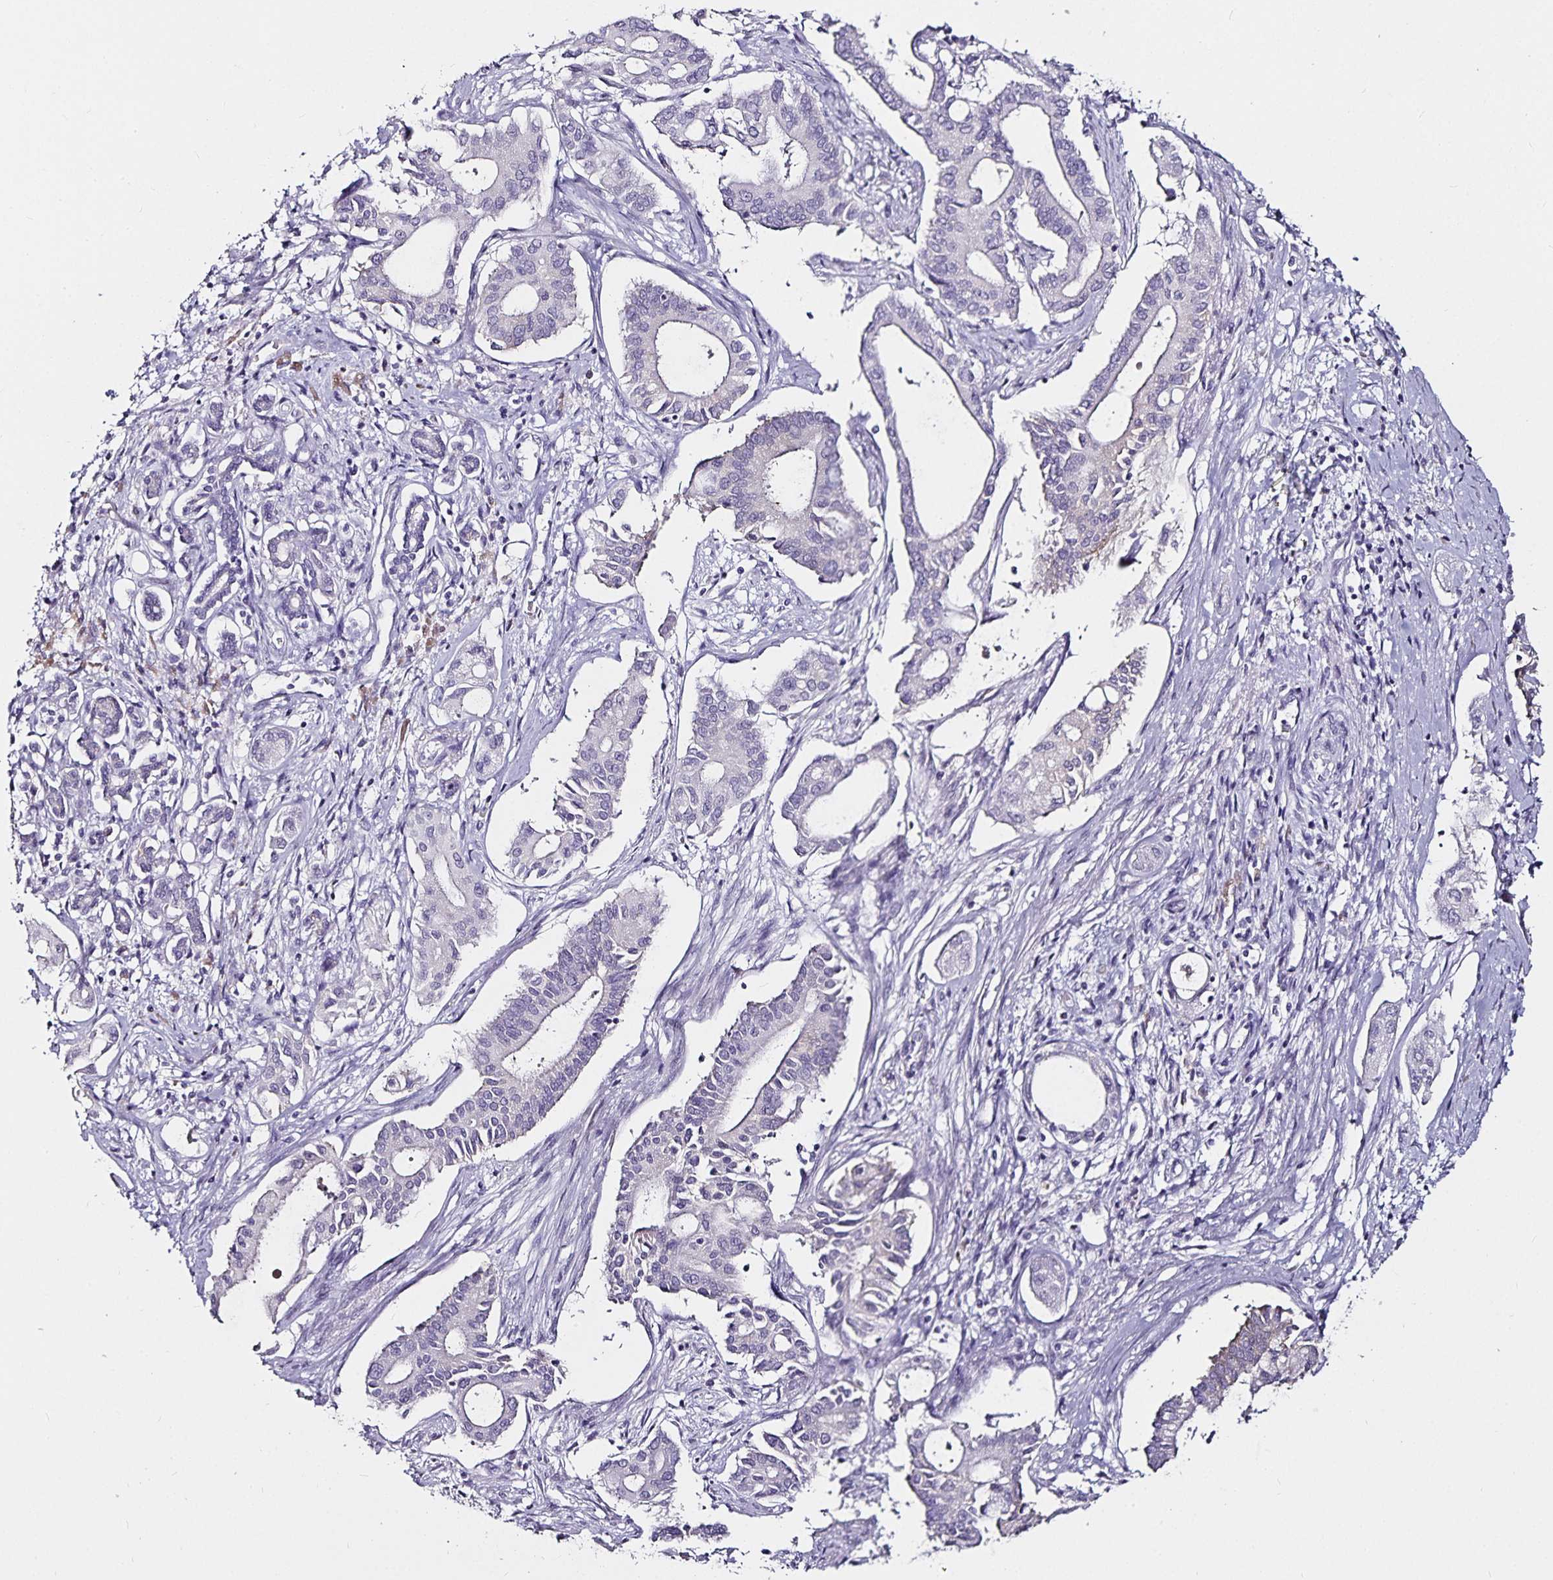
{"staining": {"intensity": "negative", "quantity": "none", "location": "none"}, "tissue": "pancreatic cancer", "cell_type": "Tumor cells", "image_type": "cancer", "snomed": [{"axis": "morphology", "description": "Adenocarcinoma, NOS"}, {"axis": "topography", "description": "Pancreas"}], "caption": "Tumor cells show no significant protein expression in pancreatic cancer.", "gene": "CA12", "patient": {"sex": "female", "age": 68}}